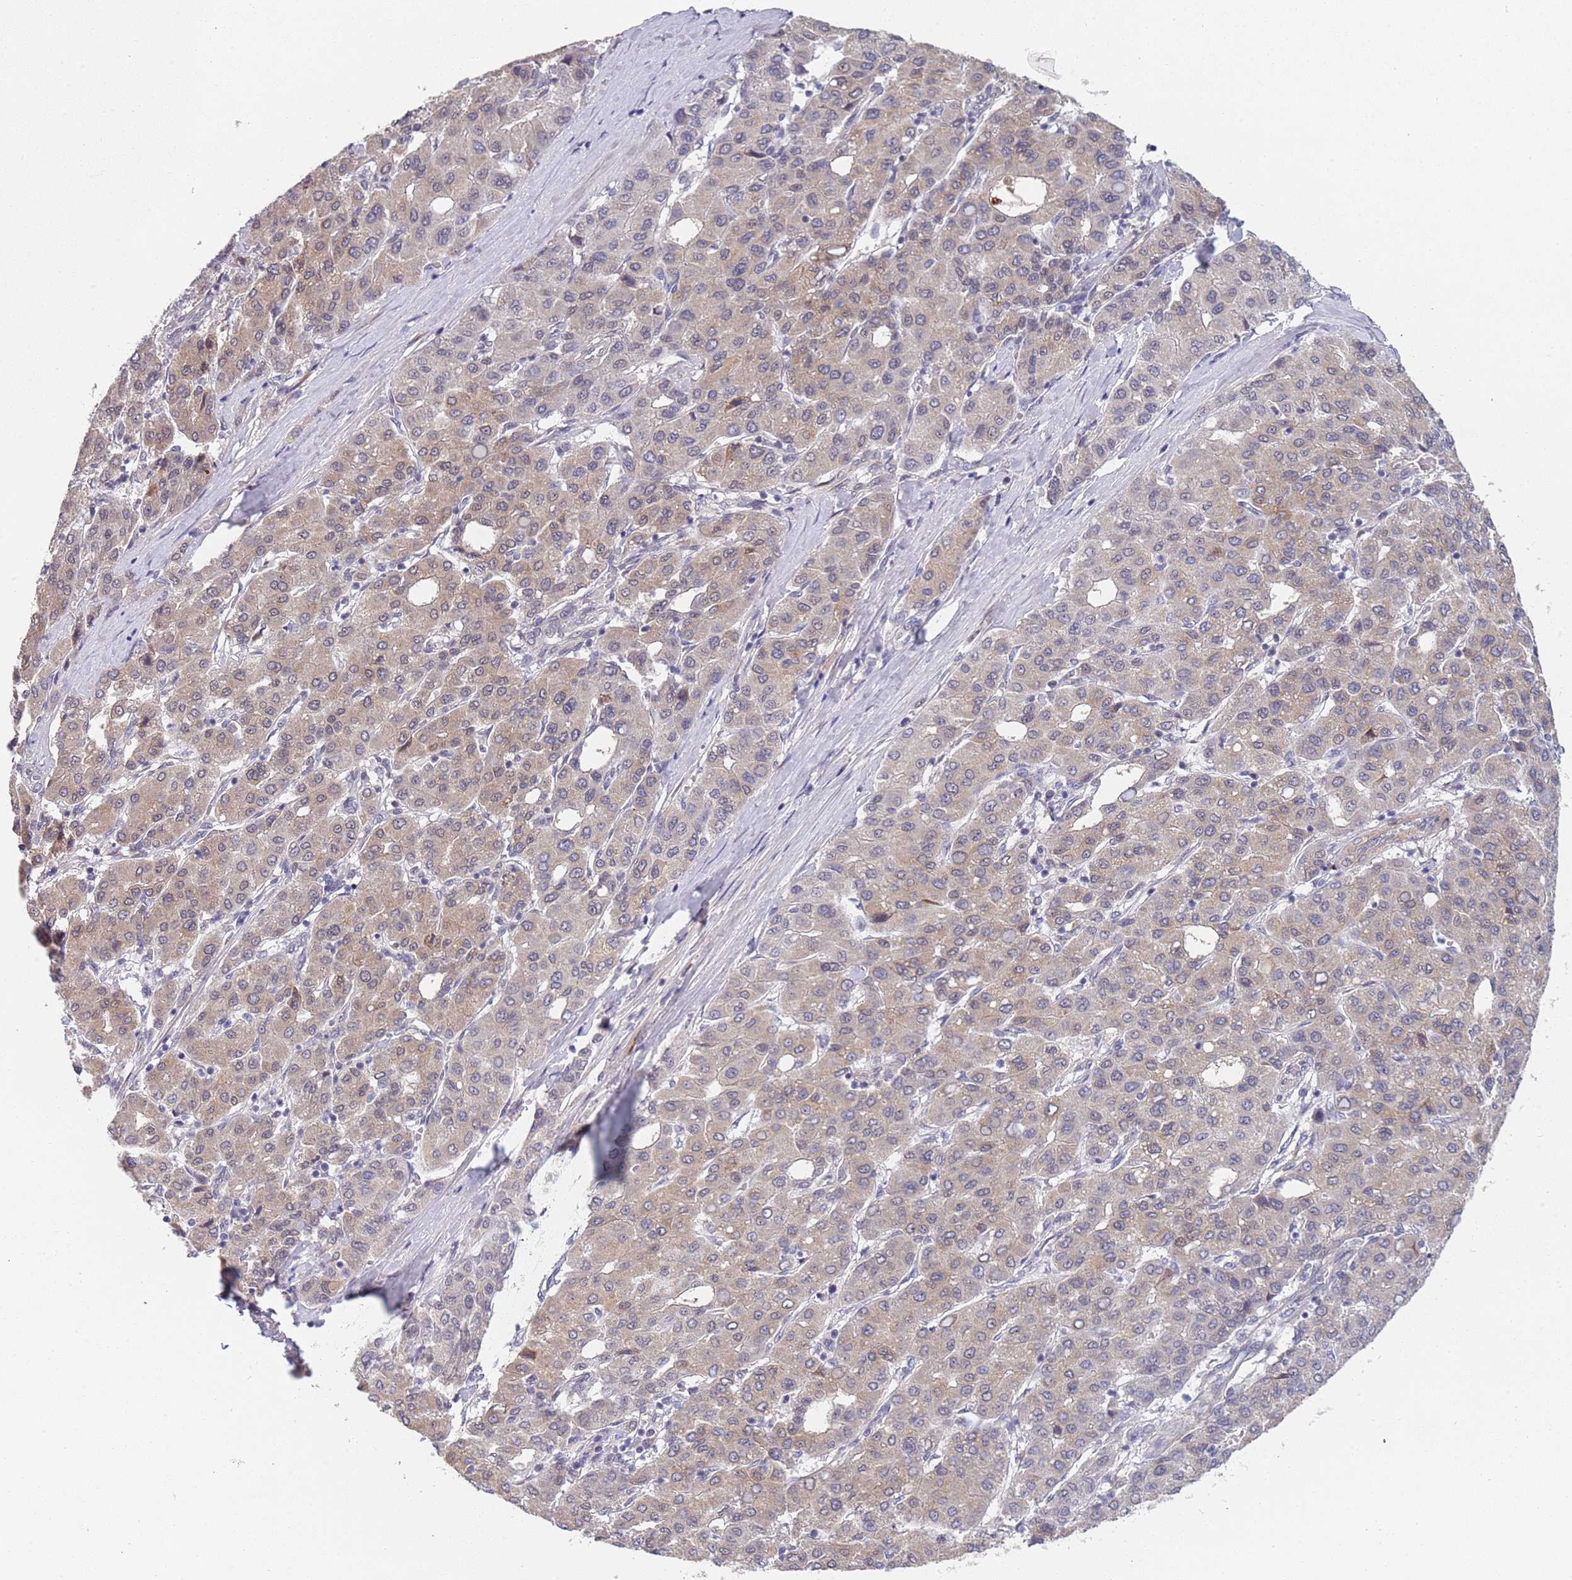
{"staining": {"intensity": "weak", "quantity": "25%-75%", "location": "cytoplasmic/membranous"}, "tissue": "liver cancer", "cell_type": "Tumor cells", "image_type": "cancer", "snomed": [{"axis": "morphology", "description": "Carcinoma, Hepatocellular, NOS"}, {"axis": "topography", "description": "Liver"}], "caption": "Protein expression analysis of hepatocellular carcinoma (liver) demonstrates weak cytoplasmic/membranous positivity in about 25%-75% of tumor cells. (DAB IHC with brightfield microscopy, high magnification).", "gene": "B4GALT4", "patient": {"sex": "male", "age": 65}}